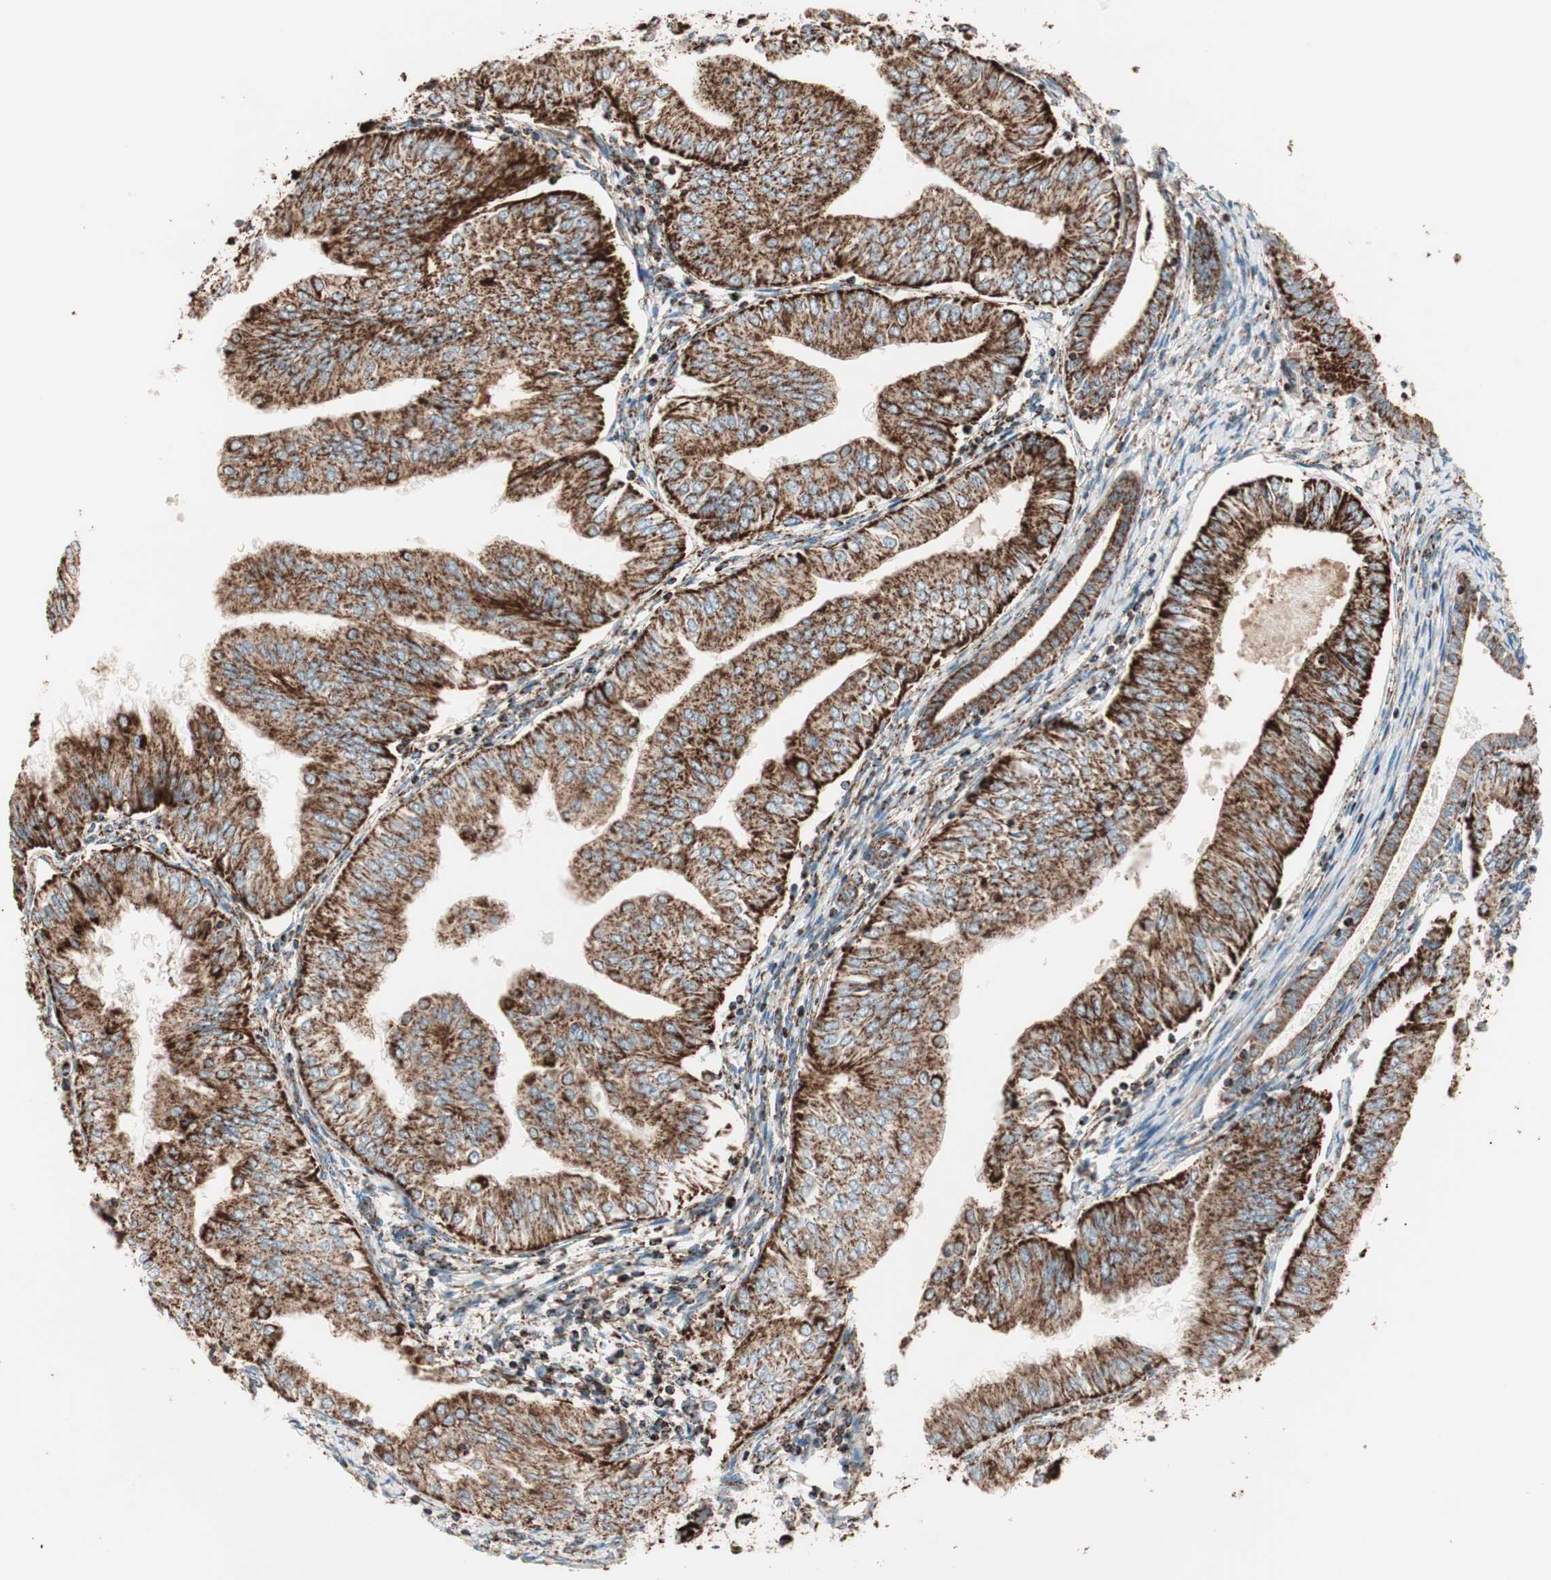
{"staining": {"intensity": "strong", "quantity": ">75%", "location": "cytoplasmic/membranous"}, "tissue": "endometrial cancer", "cell_type": "Tumor cells", "image_type": "cancer", "snomed": [{"axis": "morphology", "description": "Adenocarcinoma, NOS"}, {"axis": "topography", "description": "Endometrium"}], "caption": "Adenocarcinoma (endometrial) stained with immunohistochemistry (IHC) reveals strong cytoplasmic/membranous staining in approximately >75% of tumor cells.", "gene": "TOMM22", "patient": {"sex": "female", "age": 53}}